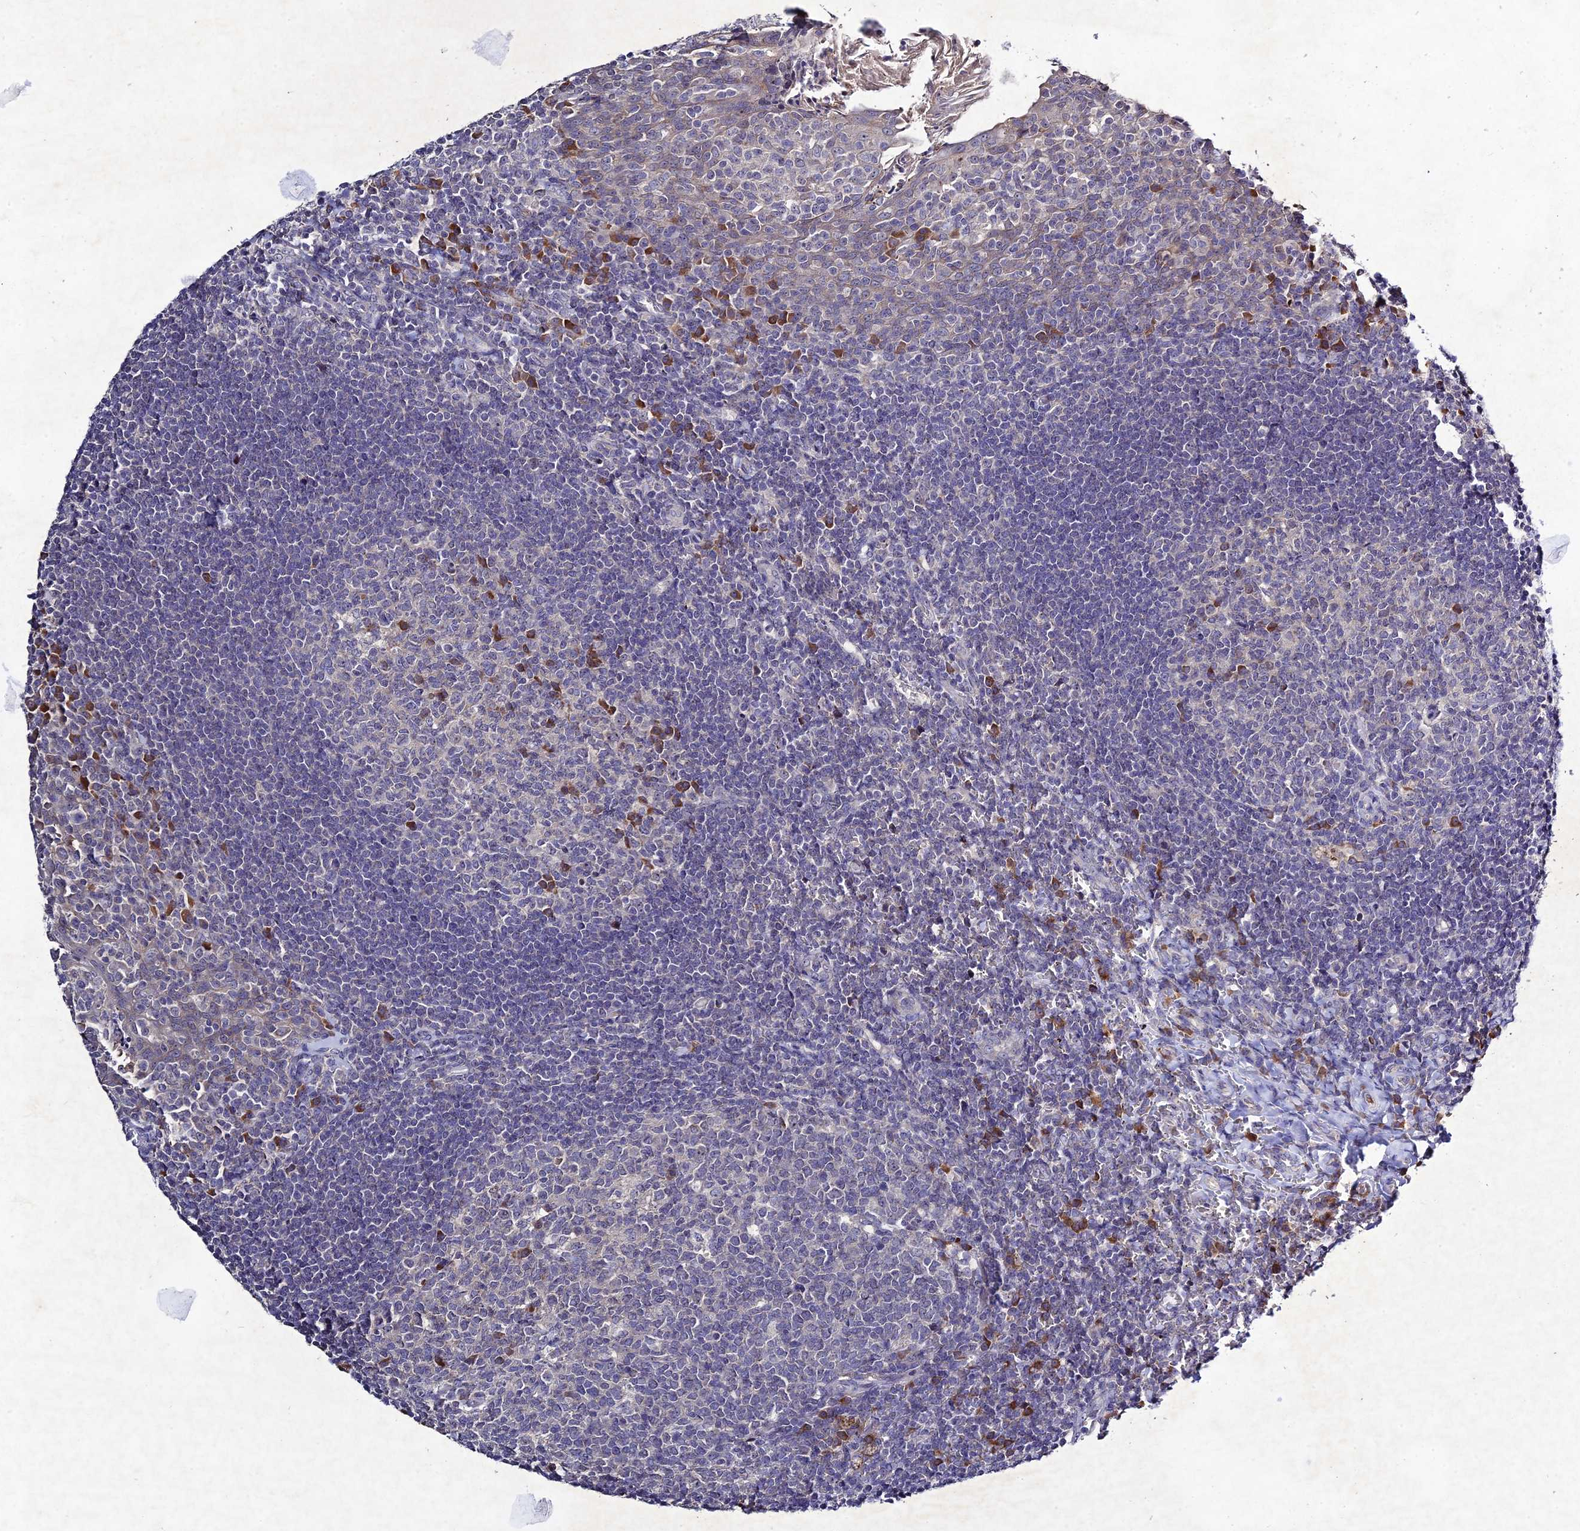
{"staining": {"intensity": "moderate", "quantity": "<25%", "location": "cytoplasmic/membranous"}, "tissue": "tonsil", "cell_type": "Germinal center cells", "image_type": "normal", "snomed": [{"axis": "morphology", "description": "Normal tissue, NOS"}, {"axis": "topography", "description": "Tonsil"}], "caption": "Tonsil stained with a brown dye displays moderate cytoplasmic/membranous positive expression in about <25% of germinal center cells.", "gene": "CHST5", "patient": {"sex": "female", "age": 10}}